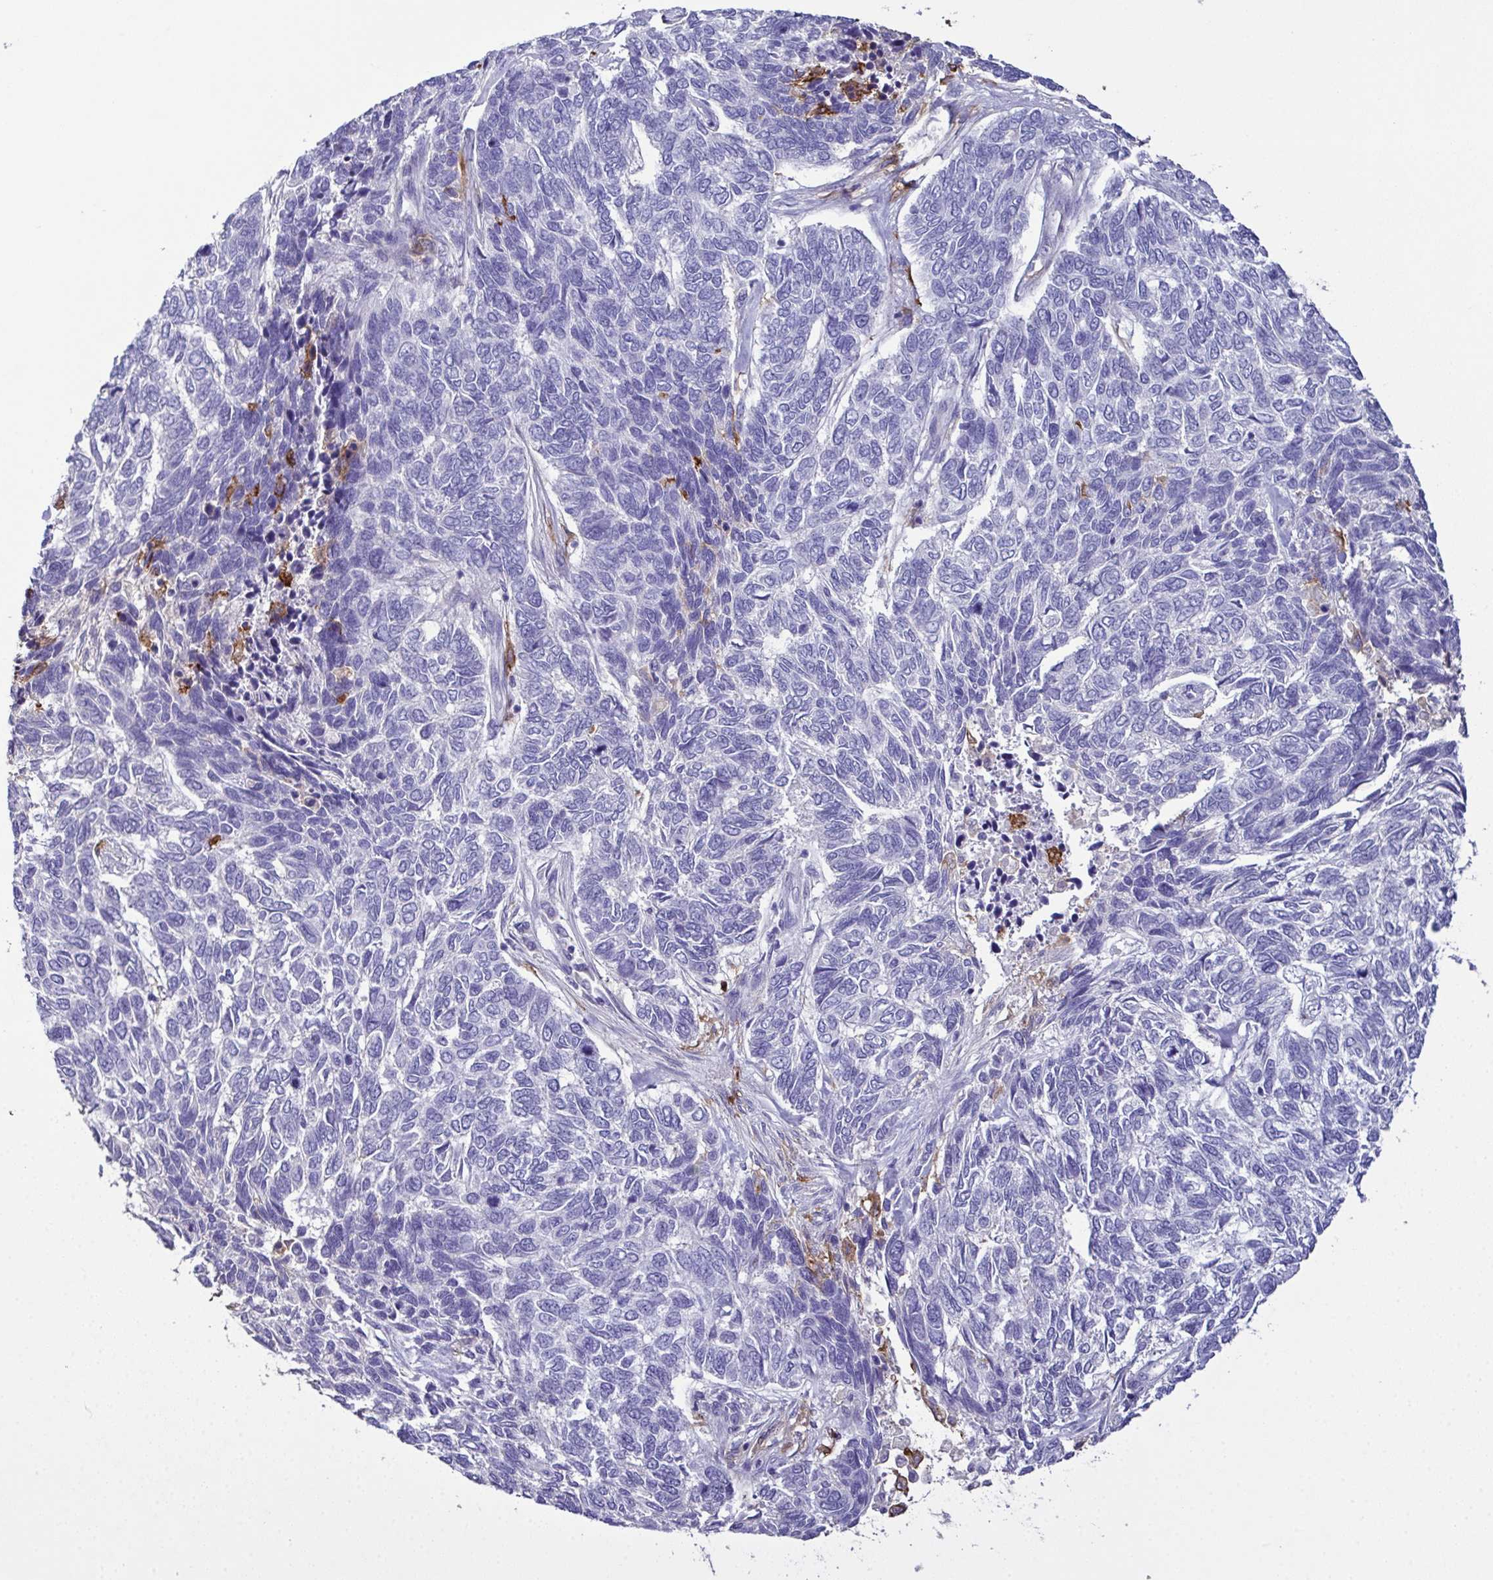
{"staining": {"intensity": "negative", "quantity": "none", "location": "none"}, "tissue": "skin cancer", "cell_type": "Tumor cells", "image_type": "cancer", "snomed": [{"axis": "morphology", "description": "Basal cell carcinoma"}, {"axis": "topography", "description": "Skin"}], "caption": "Basal cell carcinoma (skin) stained for a protein using immunohistochemistry reveals no positivity tumor cells.", "gene": "MARCO", "patient": {"sex": "female", "age": 65}}